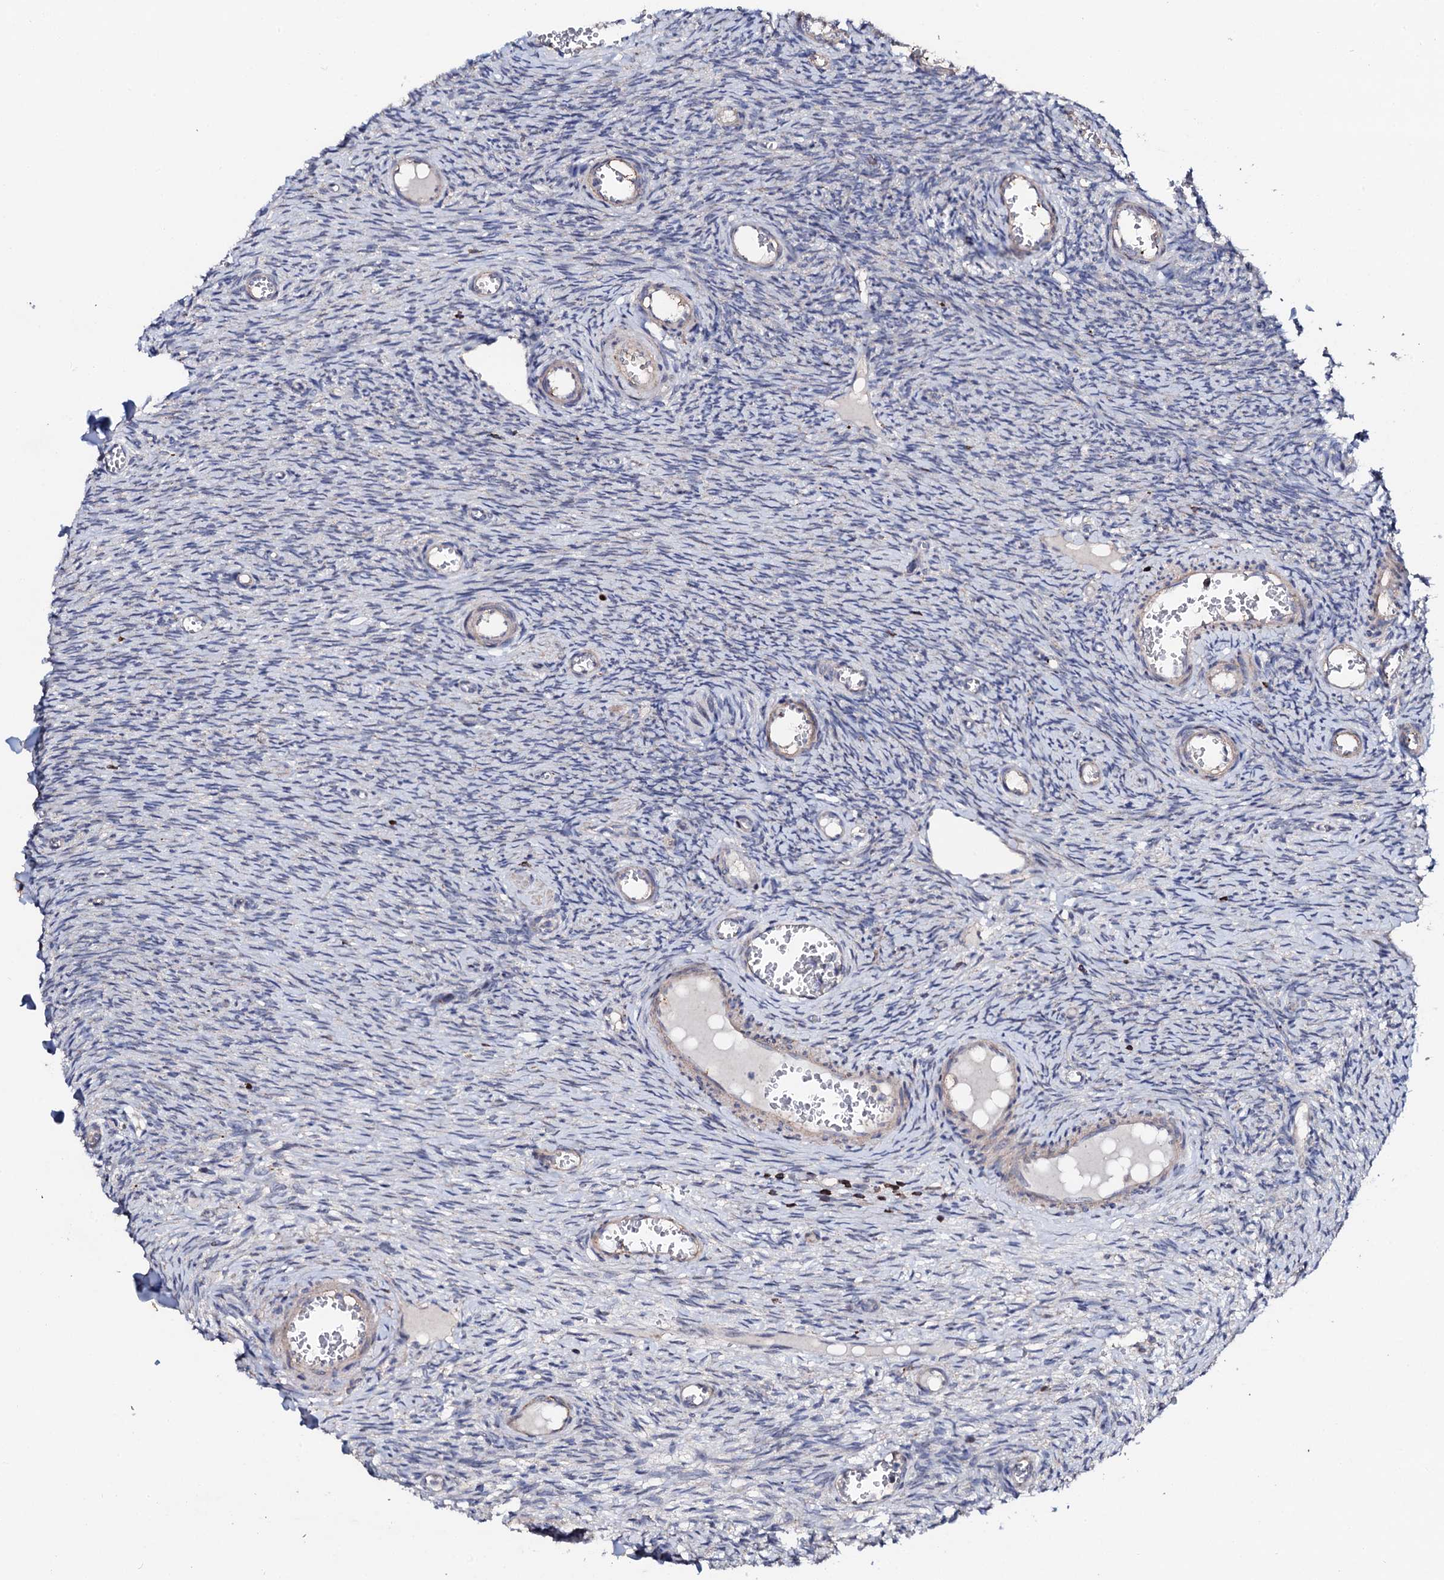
{"staining": {"intensity": "negative", "quantity": "none", "location": "none"}, "tissue": "ovary", "cell_type": "Ovarian stroma cells", "image_type": "normal", "snomed": [{"axis": "morphology", "description": "Normal tissue, NOS"}, {"axis": "topography", "description": "Ovary"}], "caption": "This is an IHC histopathology image of benign human ovary. There is no staining in ovarian stroma cells.", "gene": "GTPBP4", "patient": {"sex": "female", "age": 44}}